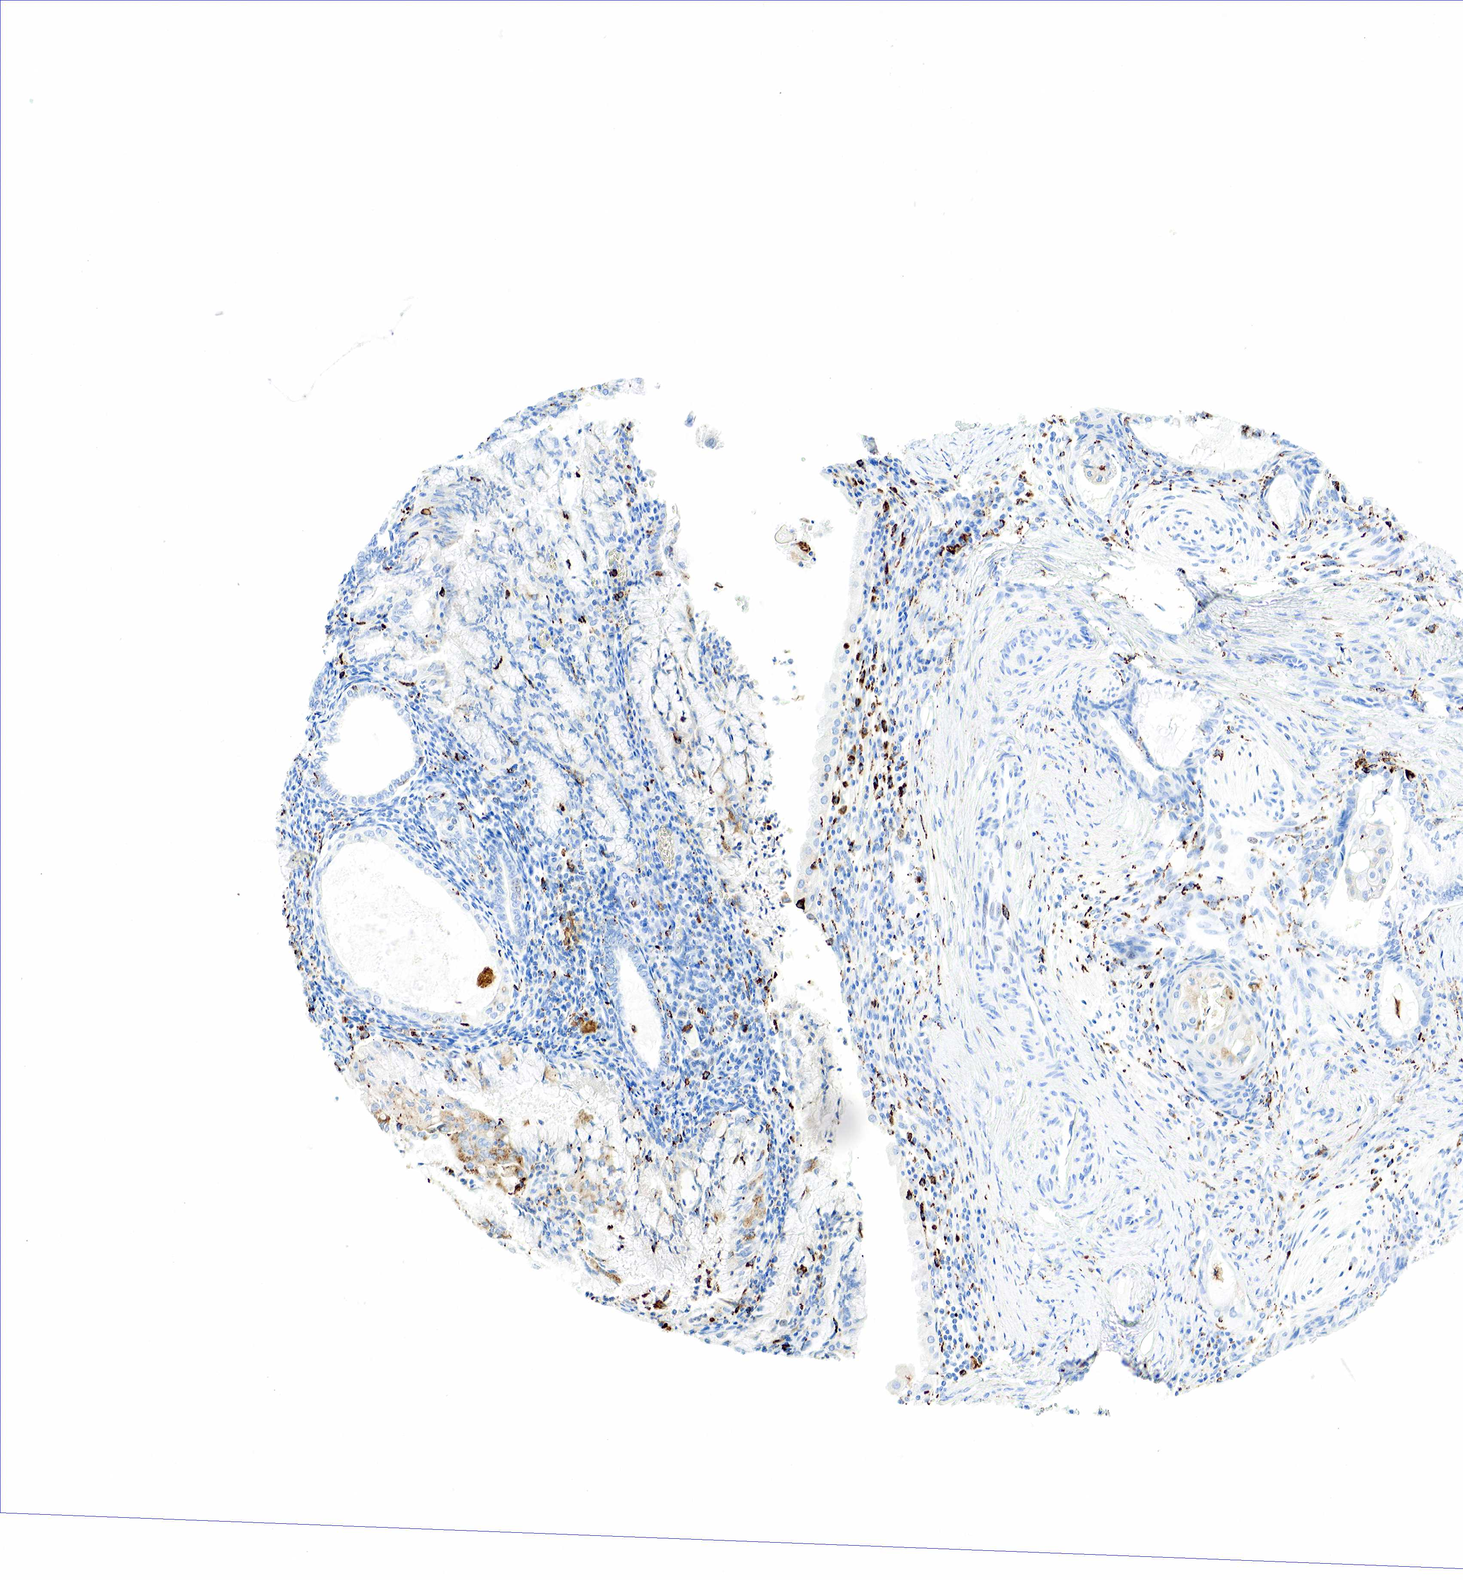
{"staining": {"intensity": "negative", "quantity": "none", "location": "none"}, "tissue": "endometrial cancer", "cell_type": "Tumor cells", "image_type": "cancer", "snomed": [{"axis": "morphology", "description": "Adenocarcinoma, NOS"}, {"axis": "topography", "description": "Endometrium"}], "caption": "The photomicrograph shows no significant staining in tumor cells of adenocarcinoma (endometrial). (Brightfield microscopy of DAB (3,3'-diaminobenzidine) immunohistochemistry at high magnification).", "gene": "CD68", "patient": {"sex": "female", "age": 79}}